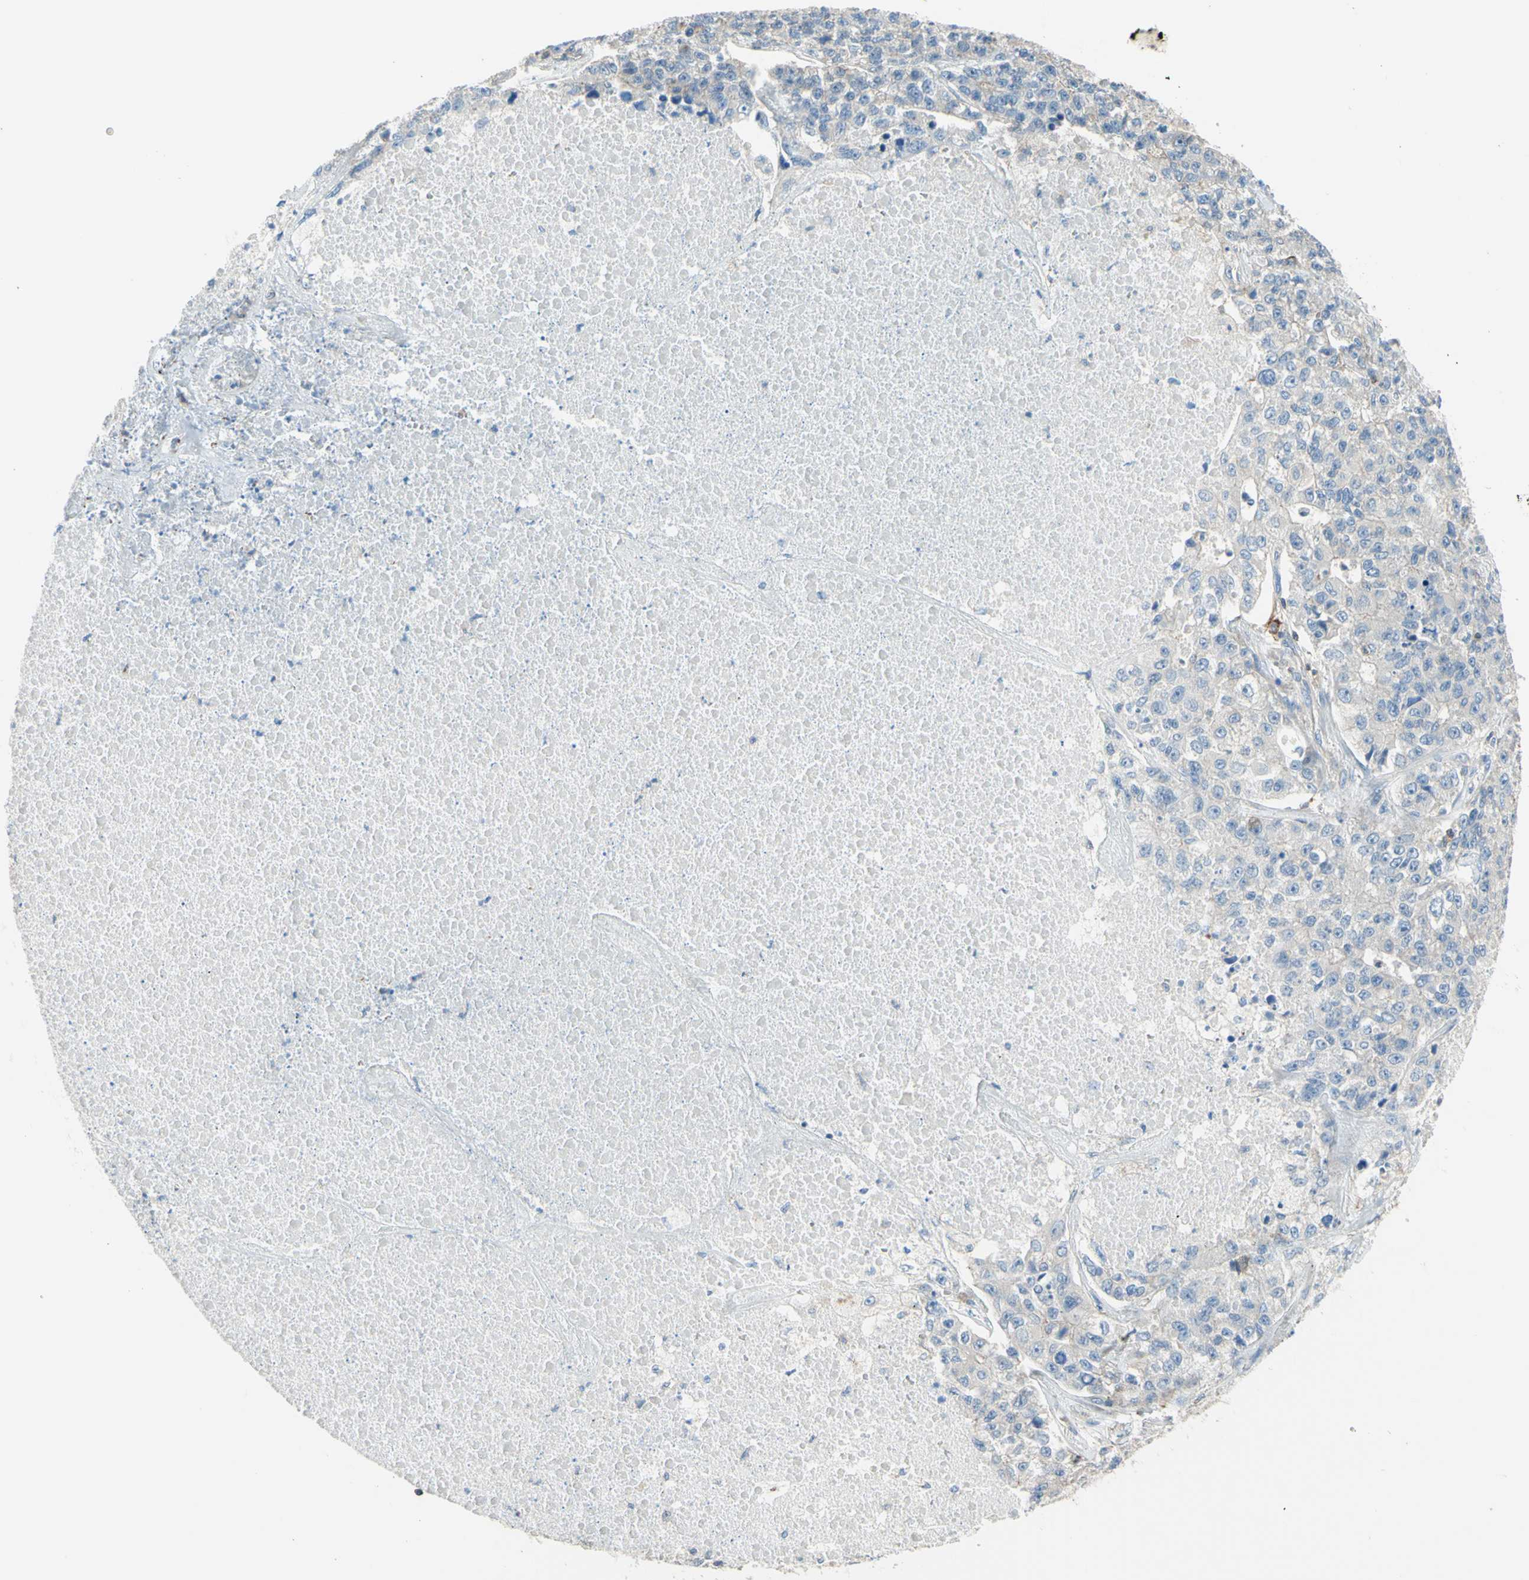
{"staining": {"intensity": "negative", "quantity": "none", "location": "none"}, "tissue": "lung cancer", "cell_type": "Tumor cells", "image_type": "cancer", "snomed": [{"axis": "morphology", "description": "Adenocarcinoma, NOS"}, {"axis": "topography", "description": "Lung"}], "caption": "The immunohistochemistry (IHC) micrograph has no significant staining in tumor cells of adenocarcinoma (lung) tissue.", "gene": "SEMA4C", "patient": {"sex": "male", "age": 49}}